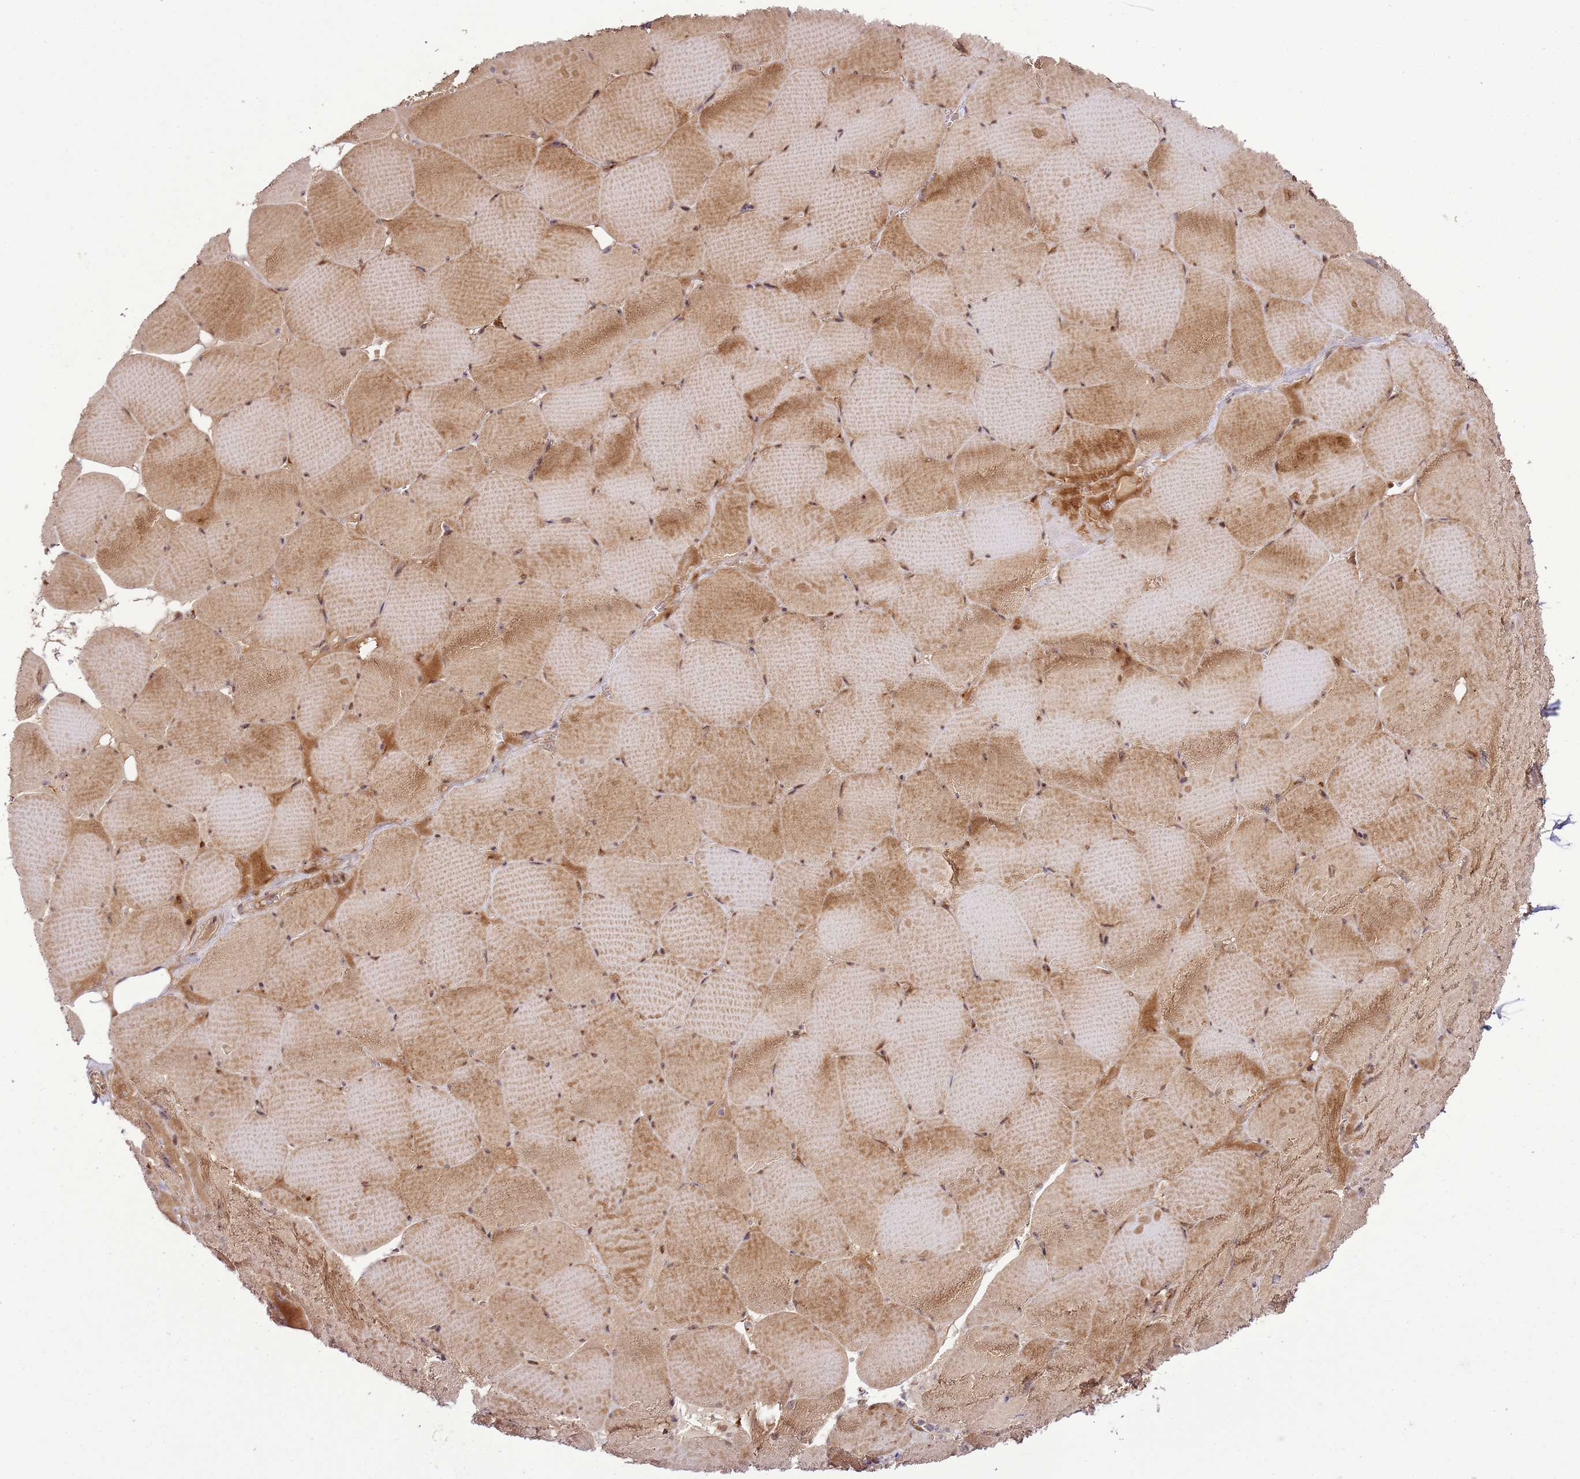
{"staining": {"intensity": "strong", "quantity": "25%-75%", "location": "cytoplasmic/membranous"}, "tissue": "skeletal muscle", "cell_type": "Myocytes", "image_type": "normal", "snomed": [{"axis": "morphology", "description": "Normal tissue, NOS"}, {"axis": "topography", "description": "Skeletal muscle"}, {"axis": "topography", "description": "Head-Neck"}], "caption": "Protein analysis of normal skeletal muscle demonstrates strong cytoplasmic/membranous expression in approximately 25%-75% of myocytes.", "gene": "RASA3", "patient": {"sex": "male", "age": 66}}